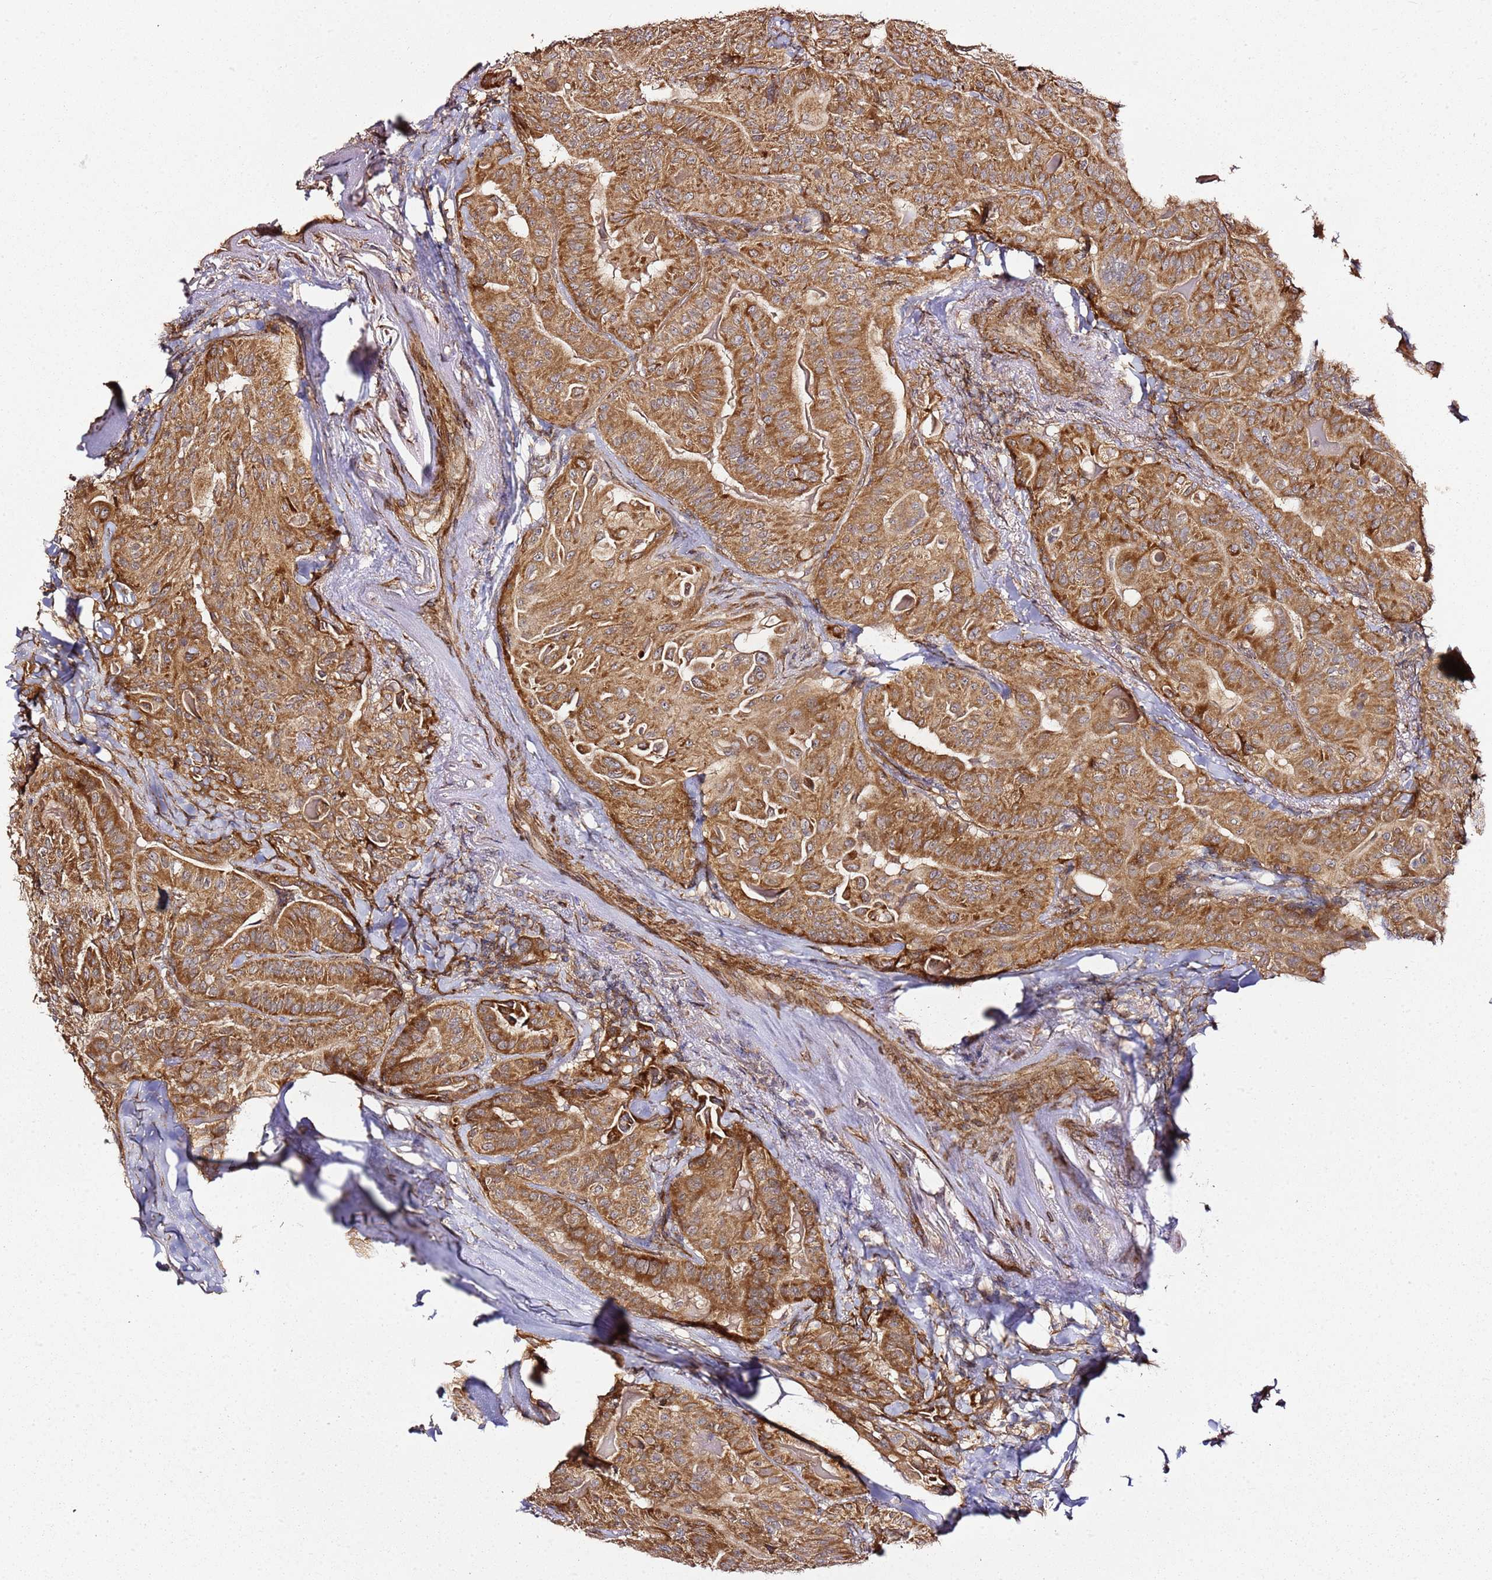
{"staining": {"intensity": "strong", "quantity": ">75%", "location": "cytoplasmic/membranous"}, "tissue": "thyroid cancer", "cell_type": "Tumor cells", "image_type": "cancer", "snomed": [{"axis": "morphology", "description": "Papillary adenocarcinoma, NOS"}, {"axis": "topography", "description": "Thyroid gland"}], "caption": "This photomicrograph demonstrates IHC staining of human thyroid cancer (papillary adenocarcinoma), with high strong cytoplasmic/membranous staining in approximately >75% of tumor cells.", "gene": "TM2D2", "patient": {"sex": "female", "age": 68}}